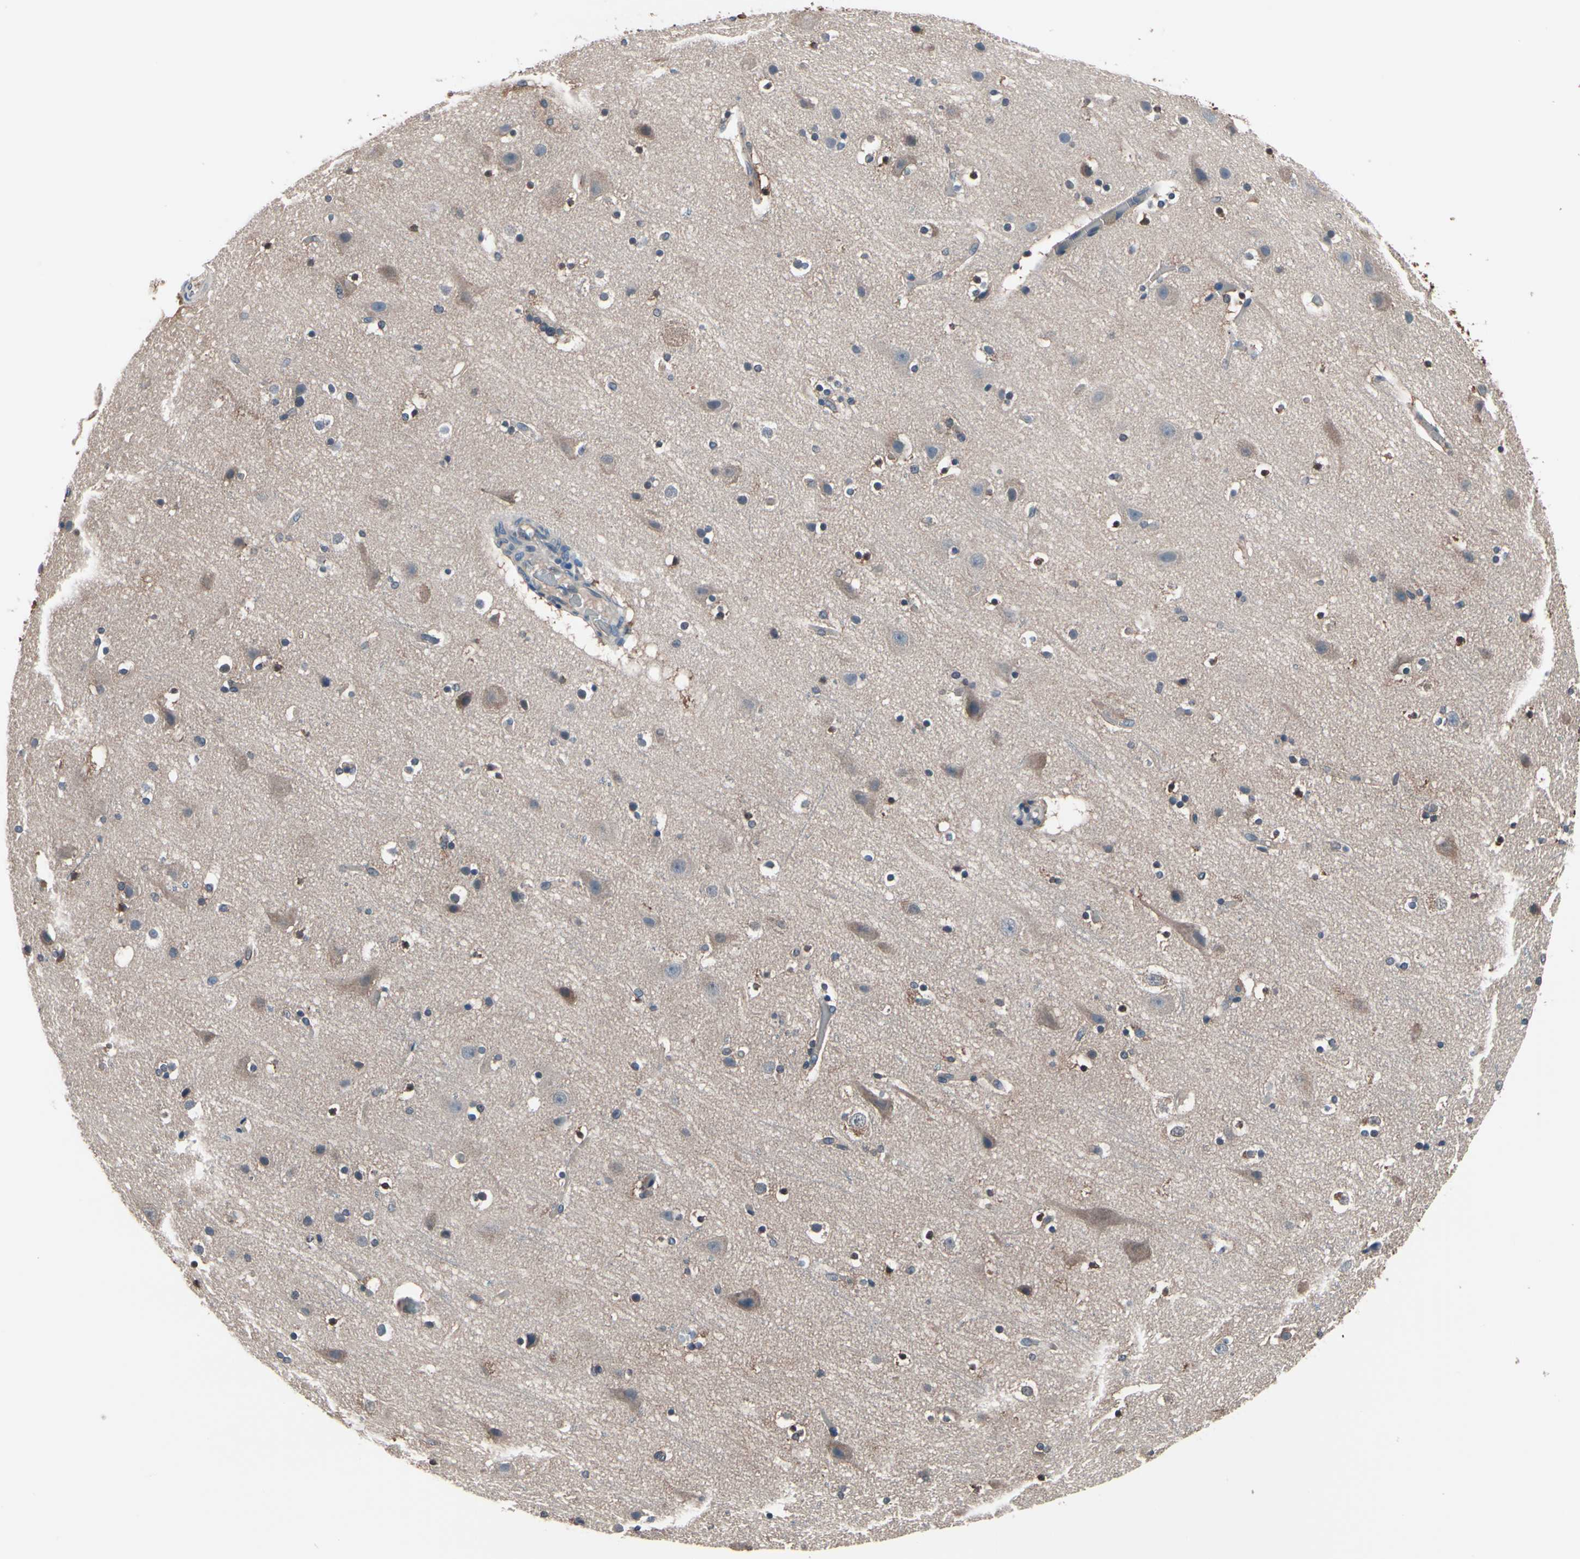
{"staining": {"intensity": "strong", "quantity": "<25%", "location": "cytoplasmic/membranous"}, "tissue": "cerebral cortex", "cell_type": "Endothelial cells", "image_type": "normal", "snomed": [{"axis": "morphology", "description": "Normal tissue, NOS"}, {"axis": "topography", "description": "Cerebral cortex"}], "caption": "Cerebral cortex stained with IHC exhibits strong cytoplasmic/membranous expression in approximately <25% of endothelial cells.", "gene": "PRDX6", "patient": {"sex": "male", "age": 45}}